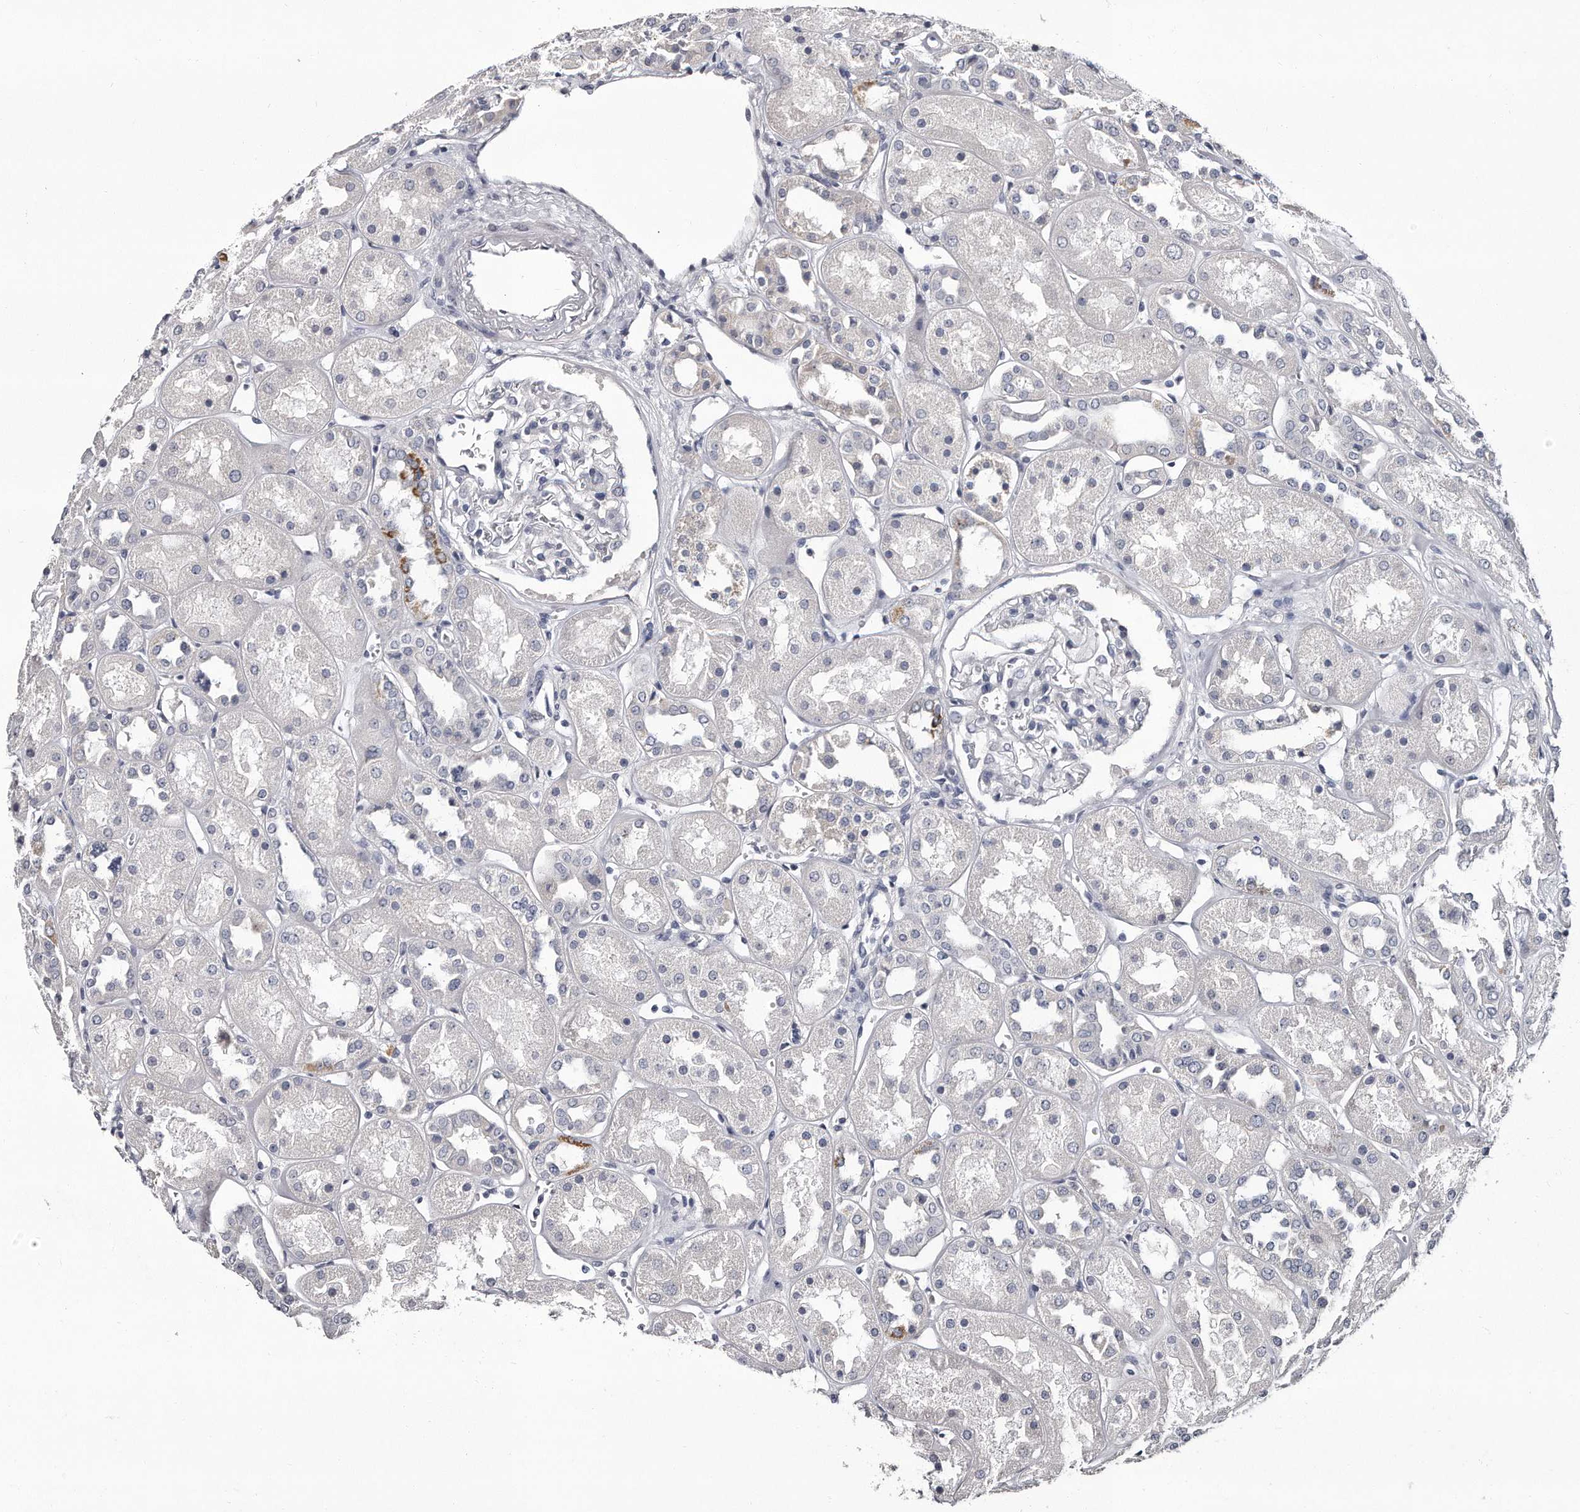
{"staining": {"intensity": "negative", "quantity": "none", "location": "none"}, "tissue": "kidney", "cell_type": "Cells in glomeruli", "image_type": "normal", "snomed": [{"axis": "morphology", "description": "Normal tissue, NOS"}, {"axis": "topography", "description": "Kidney"}], "caption": "Immunohistochemistry (IHC) photomicrograph of normal human kidney stained for a protein (brown), which shows no positivity in cells in glomeruli.", "gene": "GAPVD1", "patient": {"sex": "male", "age": 70}}